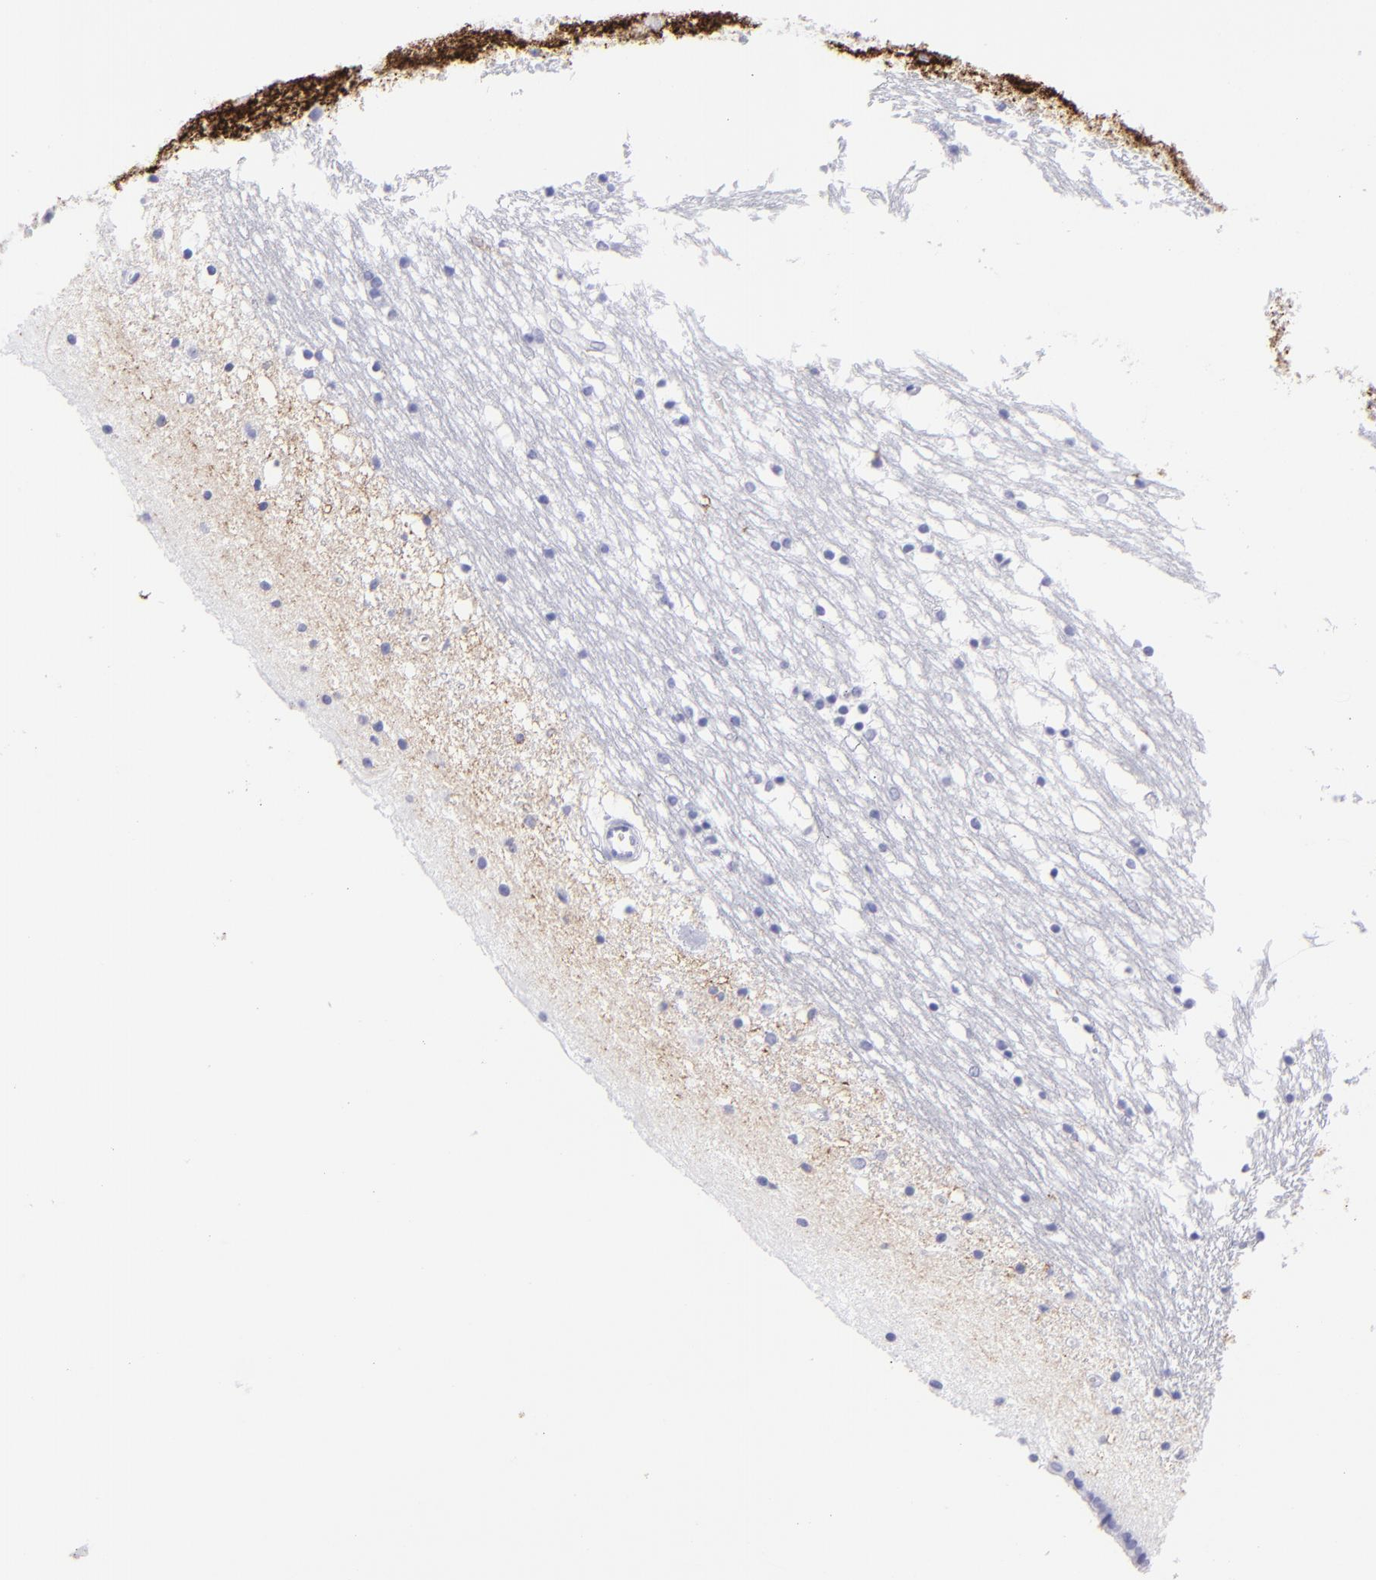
{"staining": {"intensity": "strong", "quantity": "<25%", "location": "cytoplasmic/membranous"}, "tissue": "caudate", "cell_type": "Glial cells", "image_type": "normal", "snomed": [{"axis": "morphology", "description": "Normal tissue, NOS"}, {"axis": "topography", "description": "Lateral ventricle wall"}], "caption": "Immunohistochemical staining of unremarkable caudate exhibits strong cytoplasmic/membranous protein positivity in about <25% of glial cells.", "gene": "SLC1A2", "patient": {"sex": "male", "age": 45}}